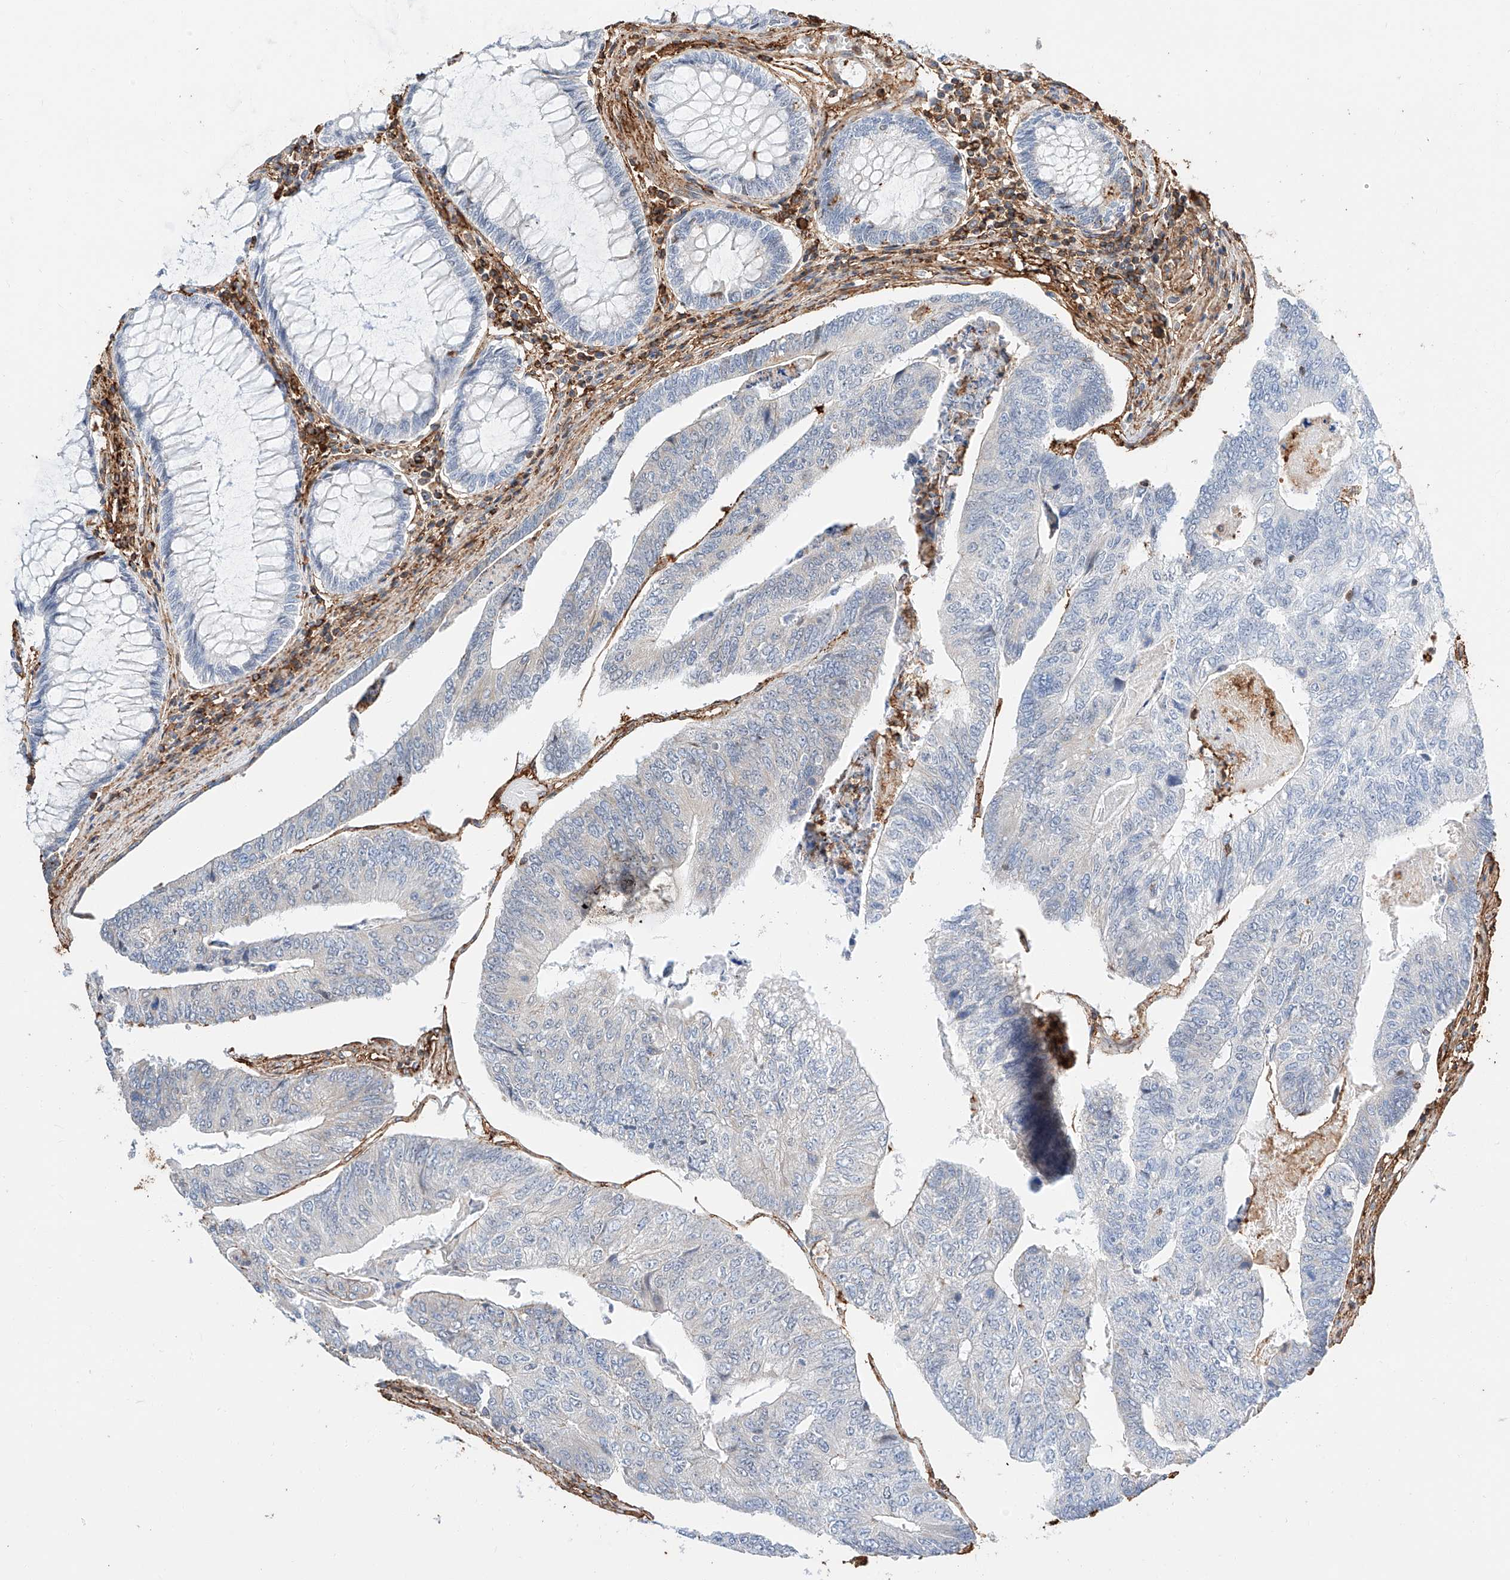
{"staining": {"intensity": "negative", "quantity": "none", "location": "none"}, "tissue": "colorectal cancer", "cell_type": "Tumor cells", "image_type": "cancer", "snomed": [{"axis": "morphology", "description": "Adenocarcinoma, NOS"}, {"axis": "topography", "description": "Colon"}], "caption": "DAB immunohistochemical staining of adenocarcinoma (colorectal) reveals no significant expression in tumor cells.", "gene": "WFS1", "patient": {"sex": "female", "age": 67}}